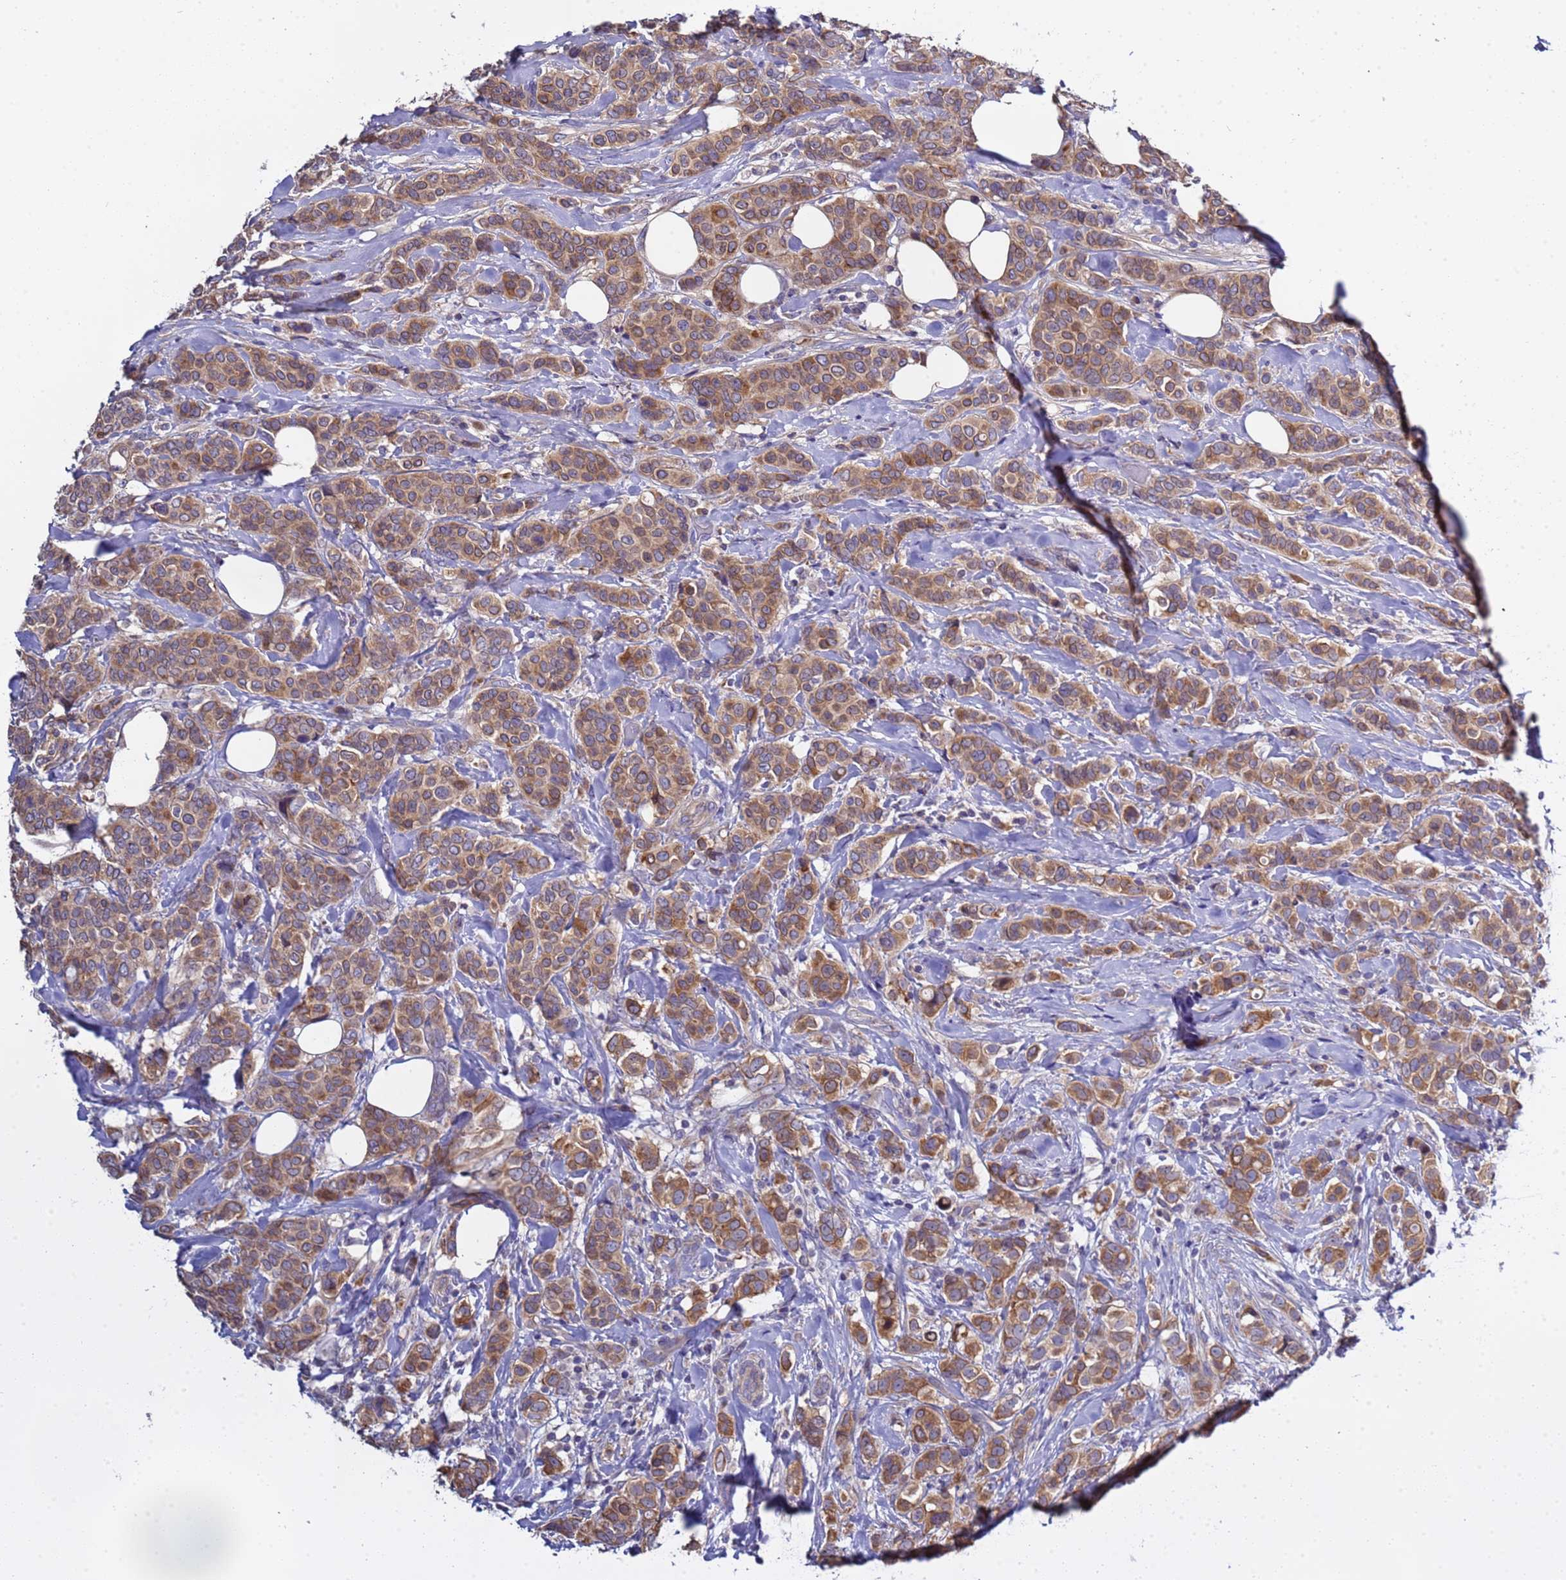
{"staining": {"intensity": "moderate", "quantity": ">75%", "location": "cytoplasmic/membranous"}, "tissue": "breast cancer", "cell_type": "Tumor cells", "image_type": "cancer", "snomed": [{"axis": "morphology", "description": "Lobular carcinoma"}, {"axis": "topography", "description": "Breast"}], "caption": "Protein staining displays moderate cytoplasmic/membranous expression in approximately >75% of tumor cells in breast lobular carcinoma.", "gene": "ELMOD2", "patient": {"sex": "female", "age": 51}}